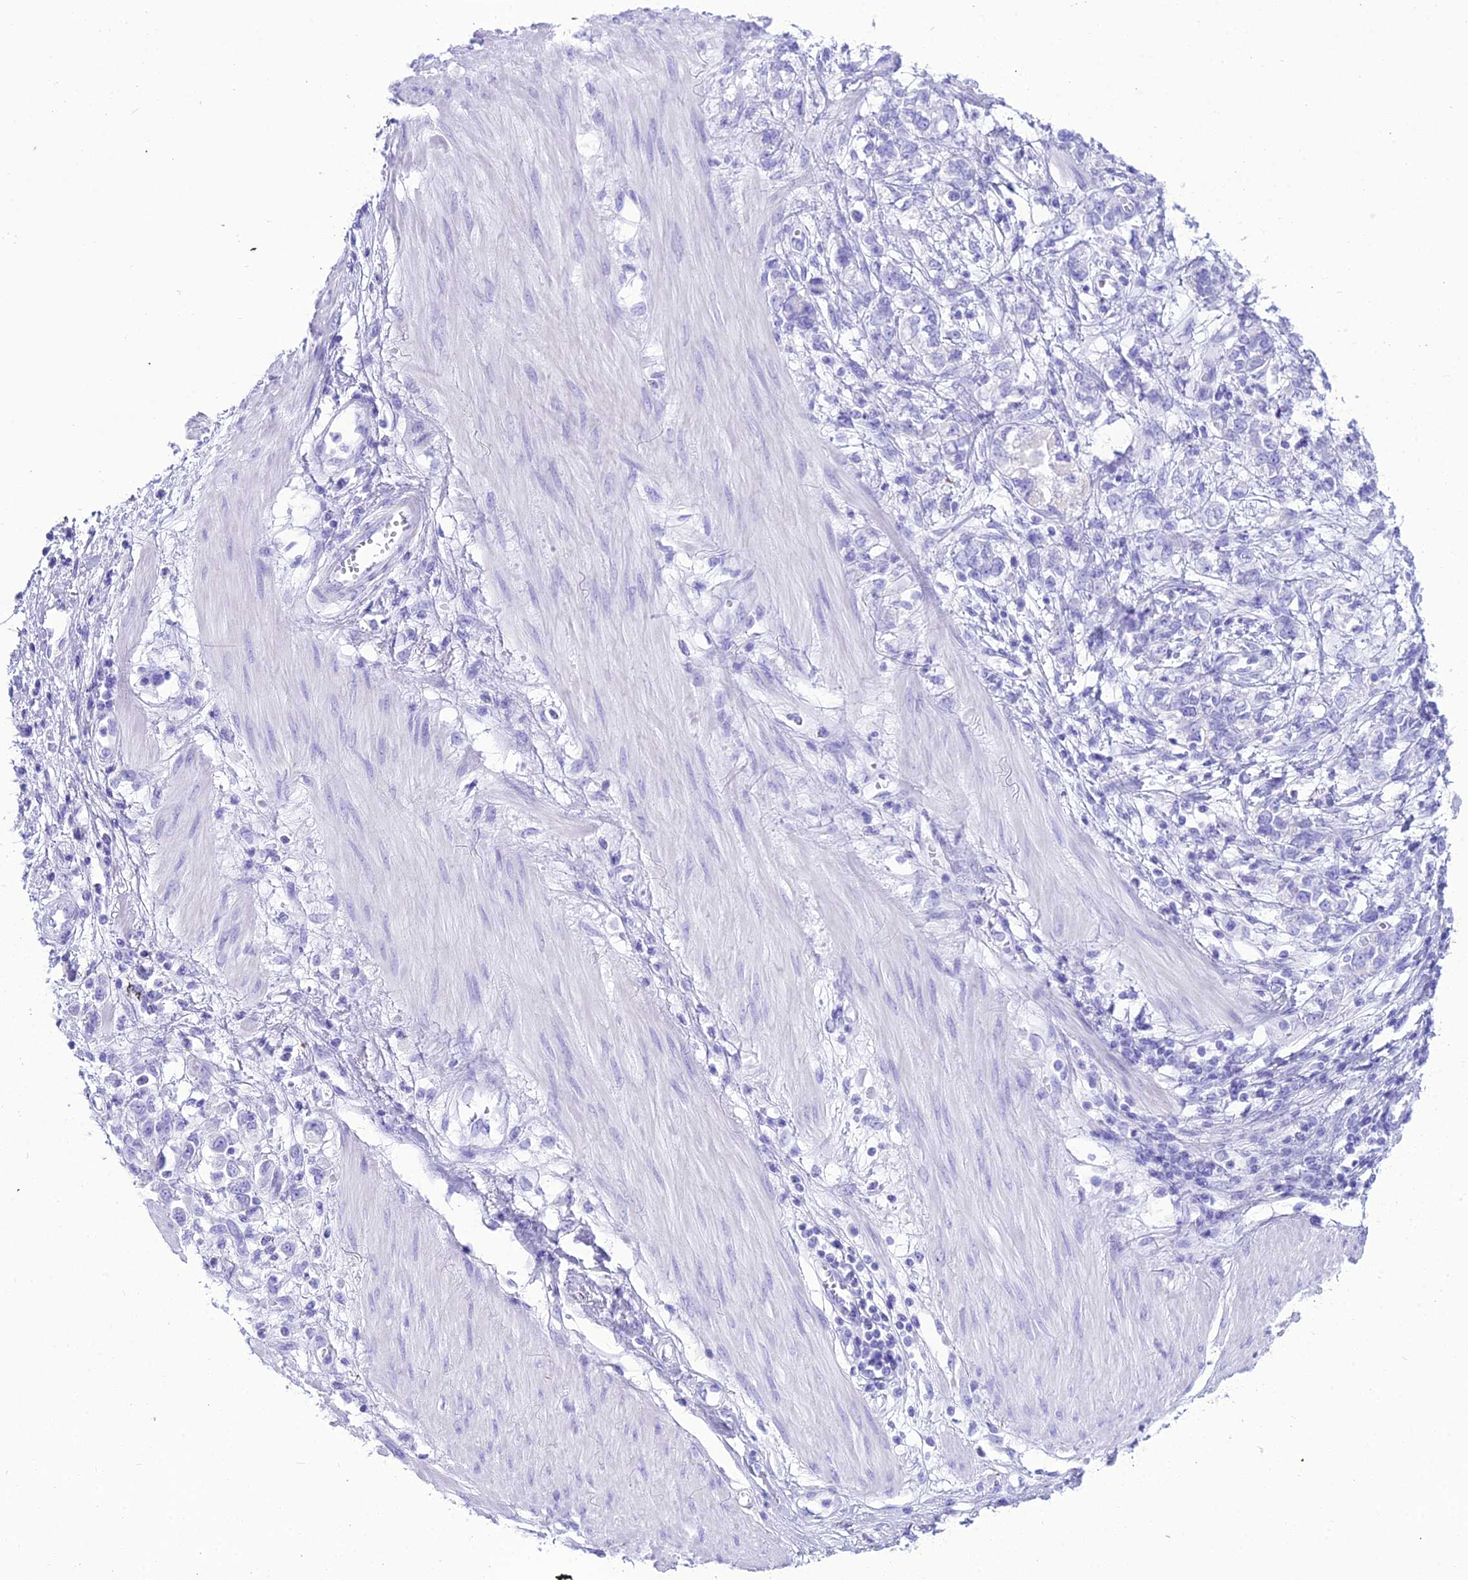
{"staining": {"intensity": "negative", "quantity": "none", "location": "none"}, "tissue": "stomach cancer", "cell_type": "Tumor cells", "image_type": "cancer", "snomed": [{"axis": "morphology", "description": "Adenocarcinoma, NOS"}, {"axis": "topography", "description": "Stomach"}], "caption": "IHC image of neoplastic tissue: stomach adenocarcinoma stained with DAB (3,3'-diaminobenzidine) demonstrates no significant protein staining in tumor cells. (Immunohistochemistry (ihc), brightfield microscopy, high magnification).", "gene": "PNMA5", "patient": {"sex": "female", "age": 76}}